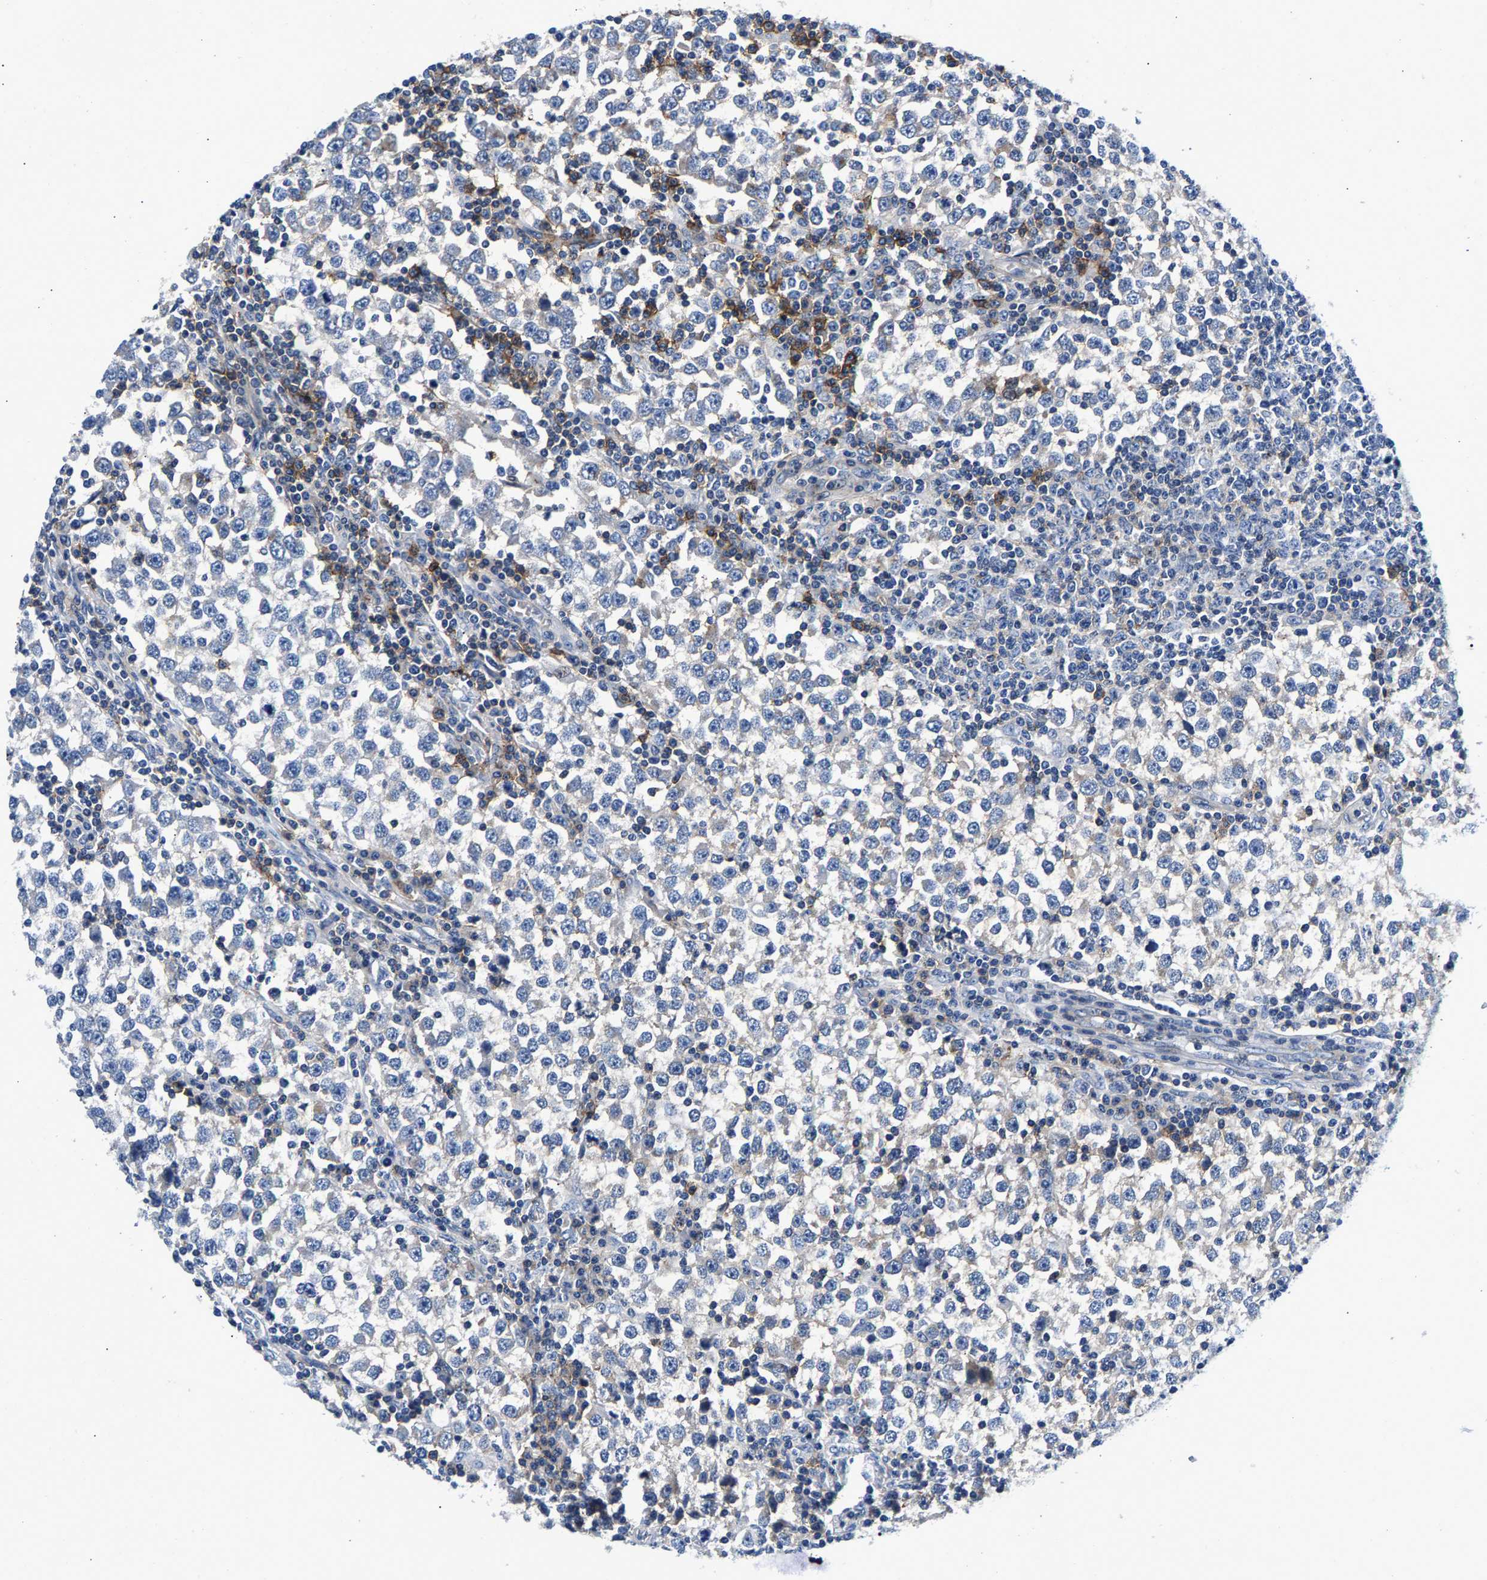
{"staining": {"intensity": "negative", "quantity": "none", "location": "none"}, "tissue": "testis cancer", "cell_type": "Tumor cells", "image_type": "cancer", "snomed": [{"axis": "morphology", "description": "Seminoma, NOS"}, {"axis": "topography", "description": "Testis"}], "caption": "The image demonstrates no staining of tumor cells in testis cancer. The staining was performed using DAB to visualize the protein expression in brown, while the nuclei were stained in blue with hematoxylin (Magnification: 20x).", "gene": "P2RY4", "patient": {"sex": "male", "age": 65}}